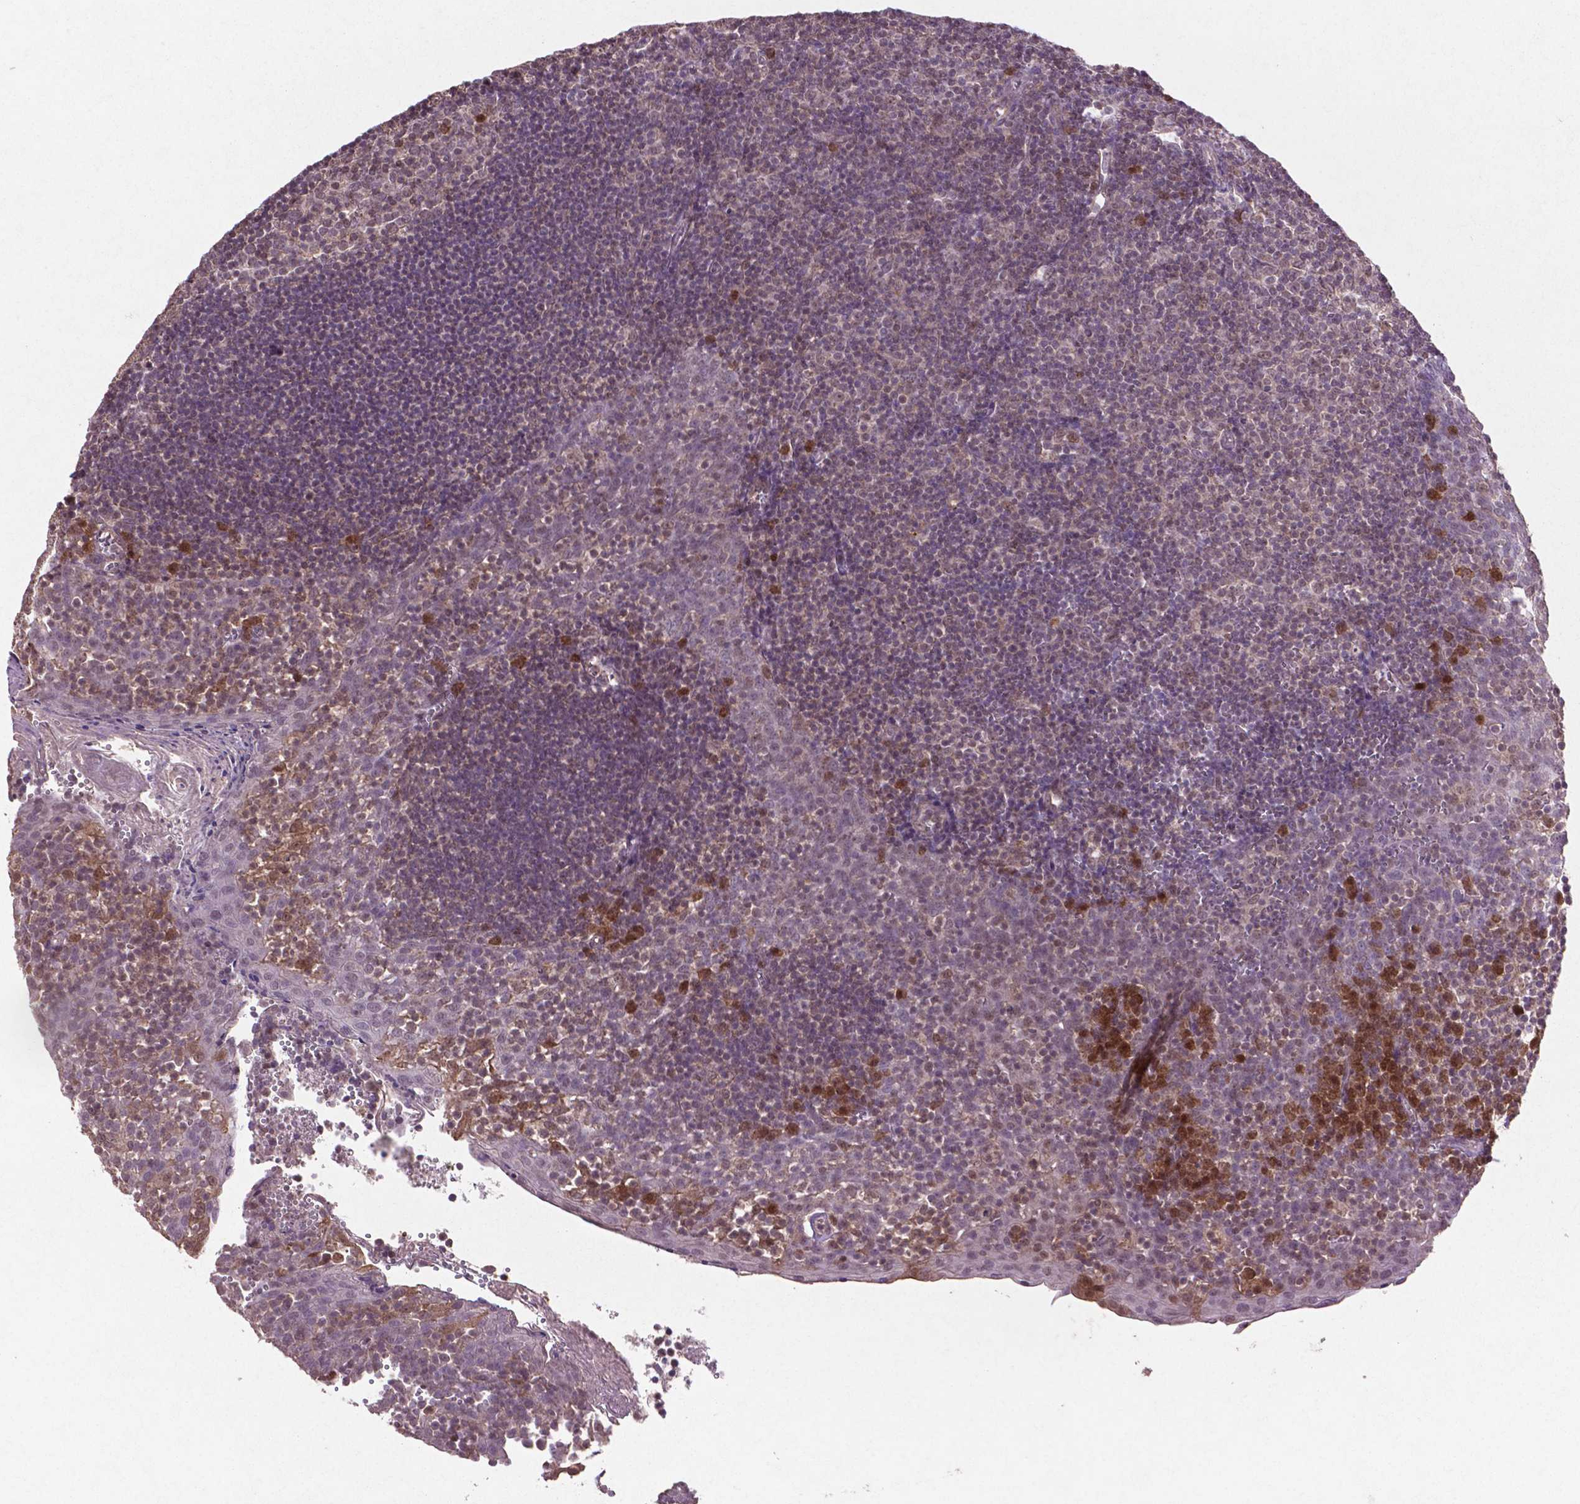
{"staining": {"intensity": "negative", "quantity": "none", "location": "none"}, "tissue": "lymph node", "cell_type": "Germinal center cells", "image_type": "normal", "snomed": [{"axis": "morphology", "description": "Normal tissue, NOS"}, {"axis": "topography", "description": "Lymph node"}], "caption": "An IHC image of normal lymph node is shown. There is no staining in germinal center cells of lymph node.", "gene": "GLRX", "patient": {"sex": "female", "age": 21}}